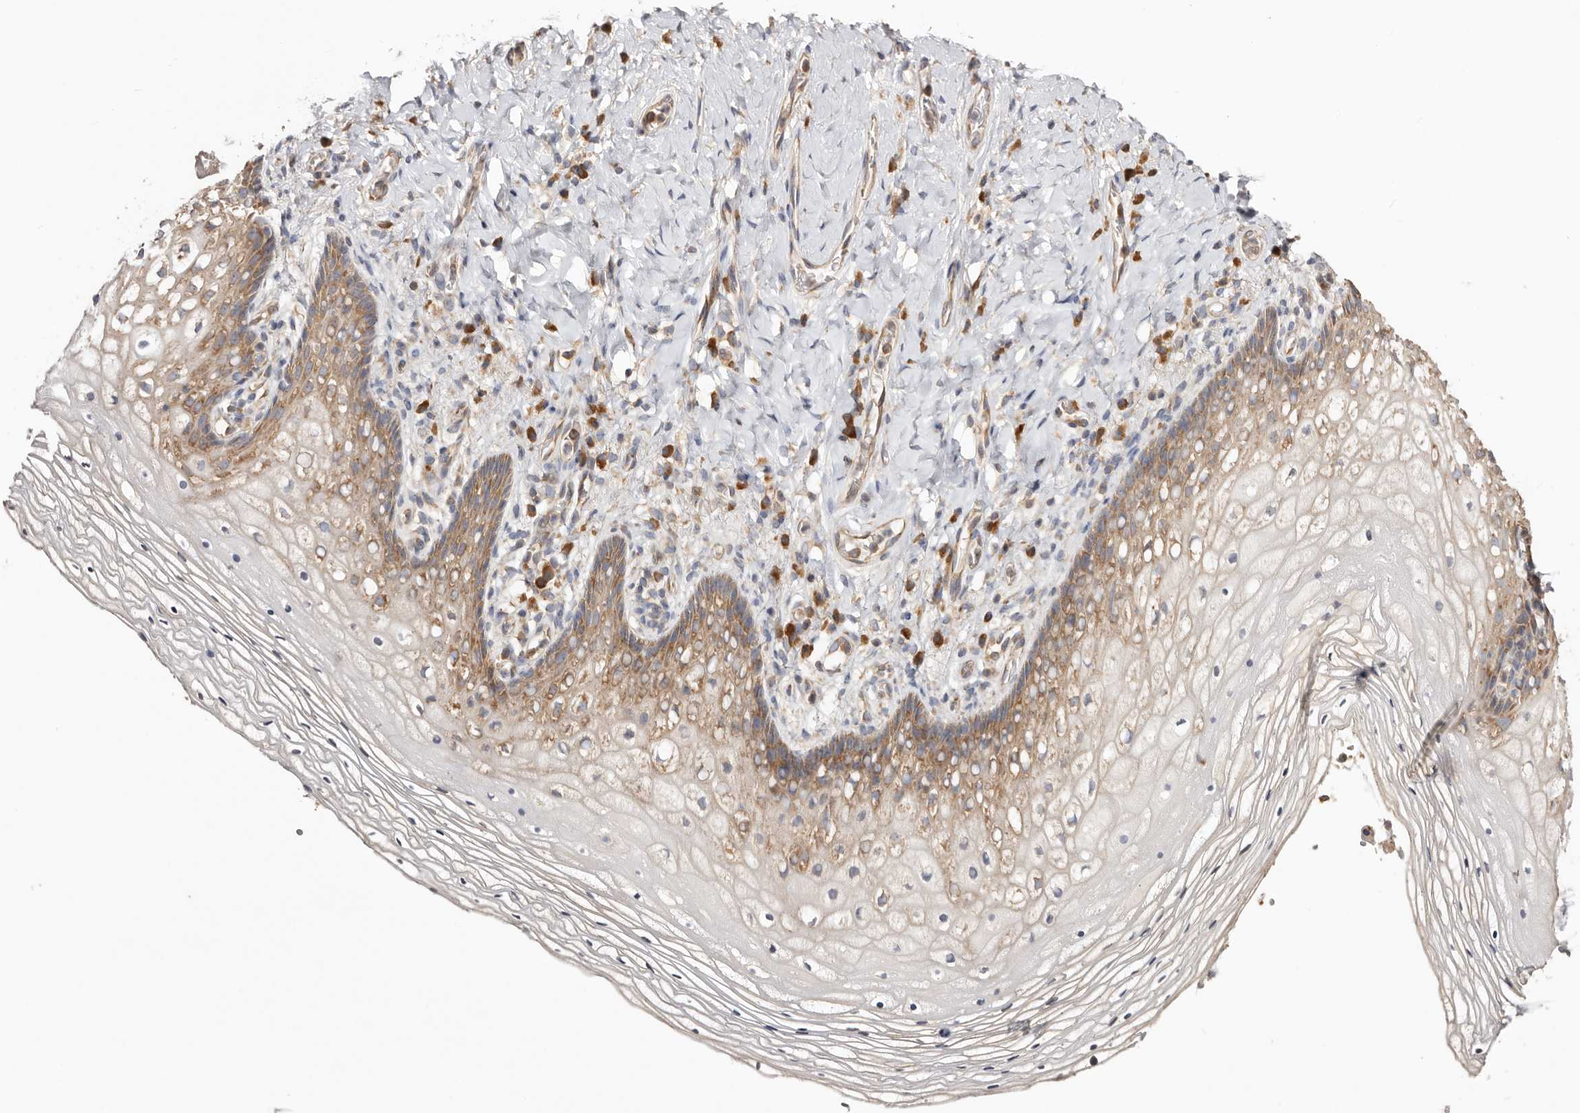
{"staining": {"intensity": "moderate", "quantity": ">75%", "location": "cytoplasmic/membranous"}, "tissue": "vagina", "cell_type": "Squamous epithelial cells", "image_type": "normal", "snomed": [{"axis": "morphology", "description": "Normal tissue, NOS"}, {"axis": "topography", "description": "Vagina"}], "caption": "Protein expression analysis of normal human vagina reveals moderate cytoplasmic/membranous positivity in about >75% of squamous epithelial cells.", "gene": "EPRS1", "patient": {"sex": "female", "age": 60}}